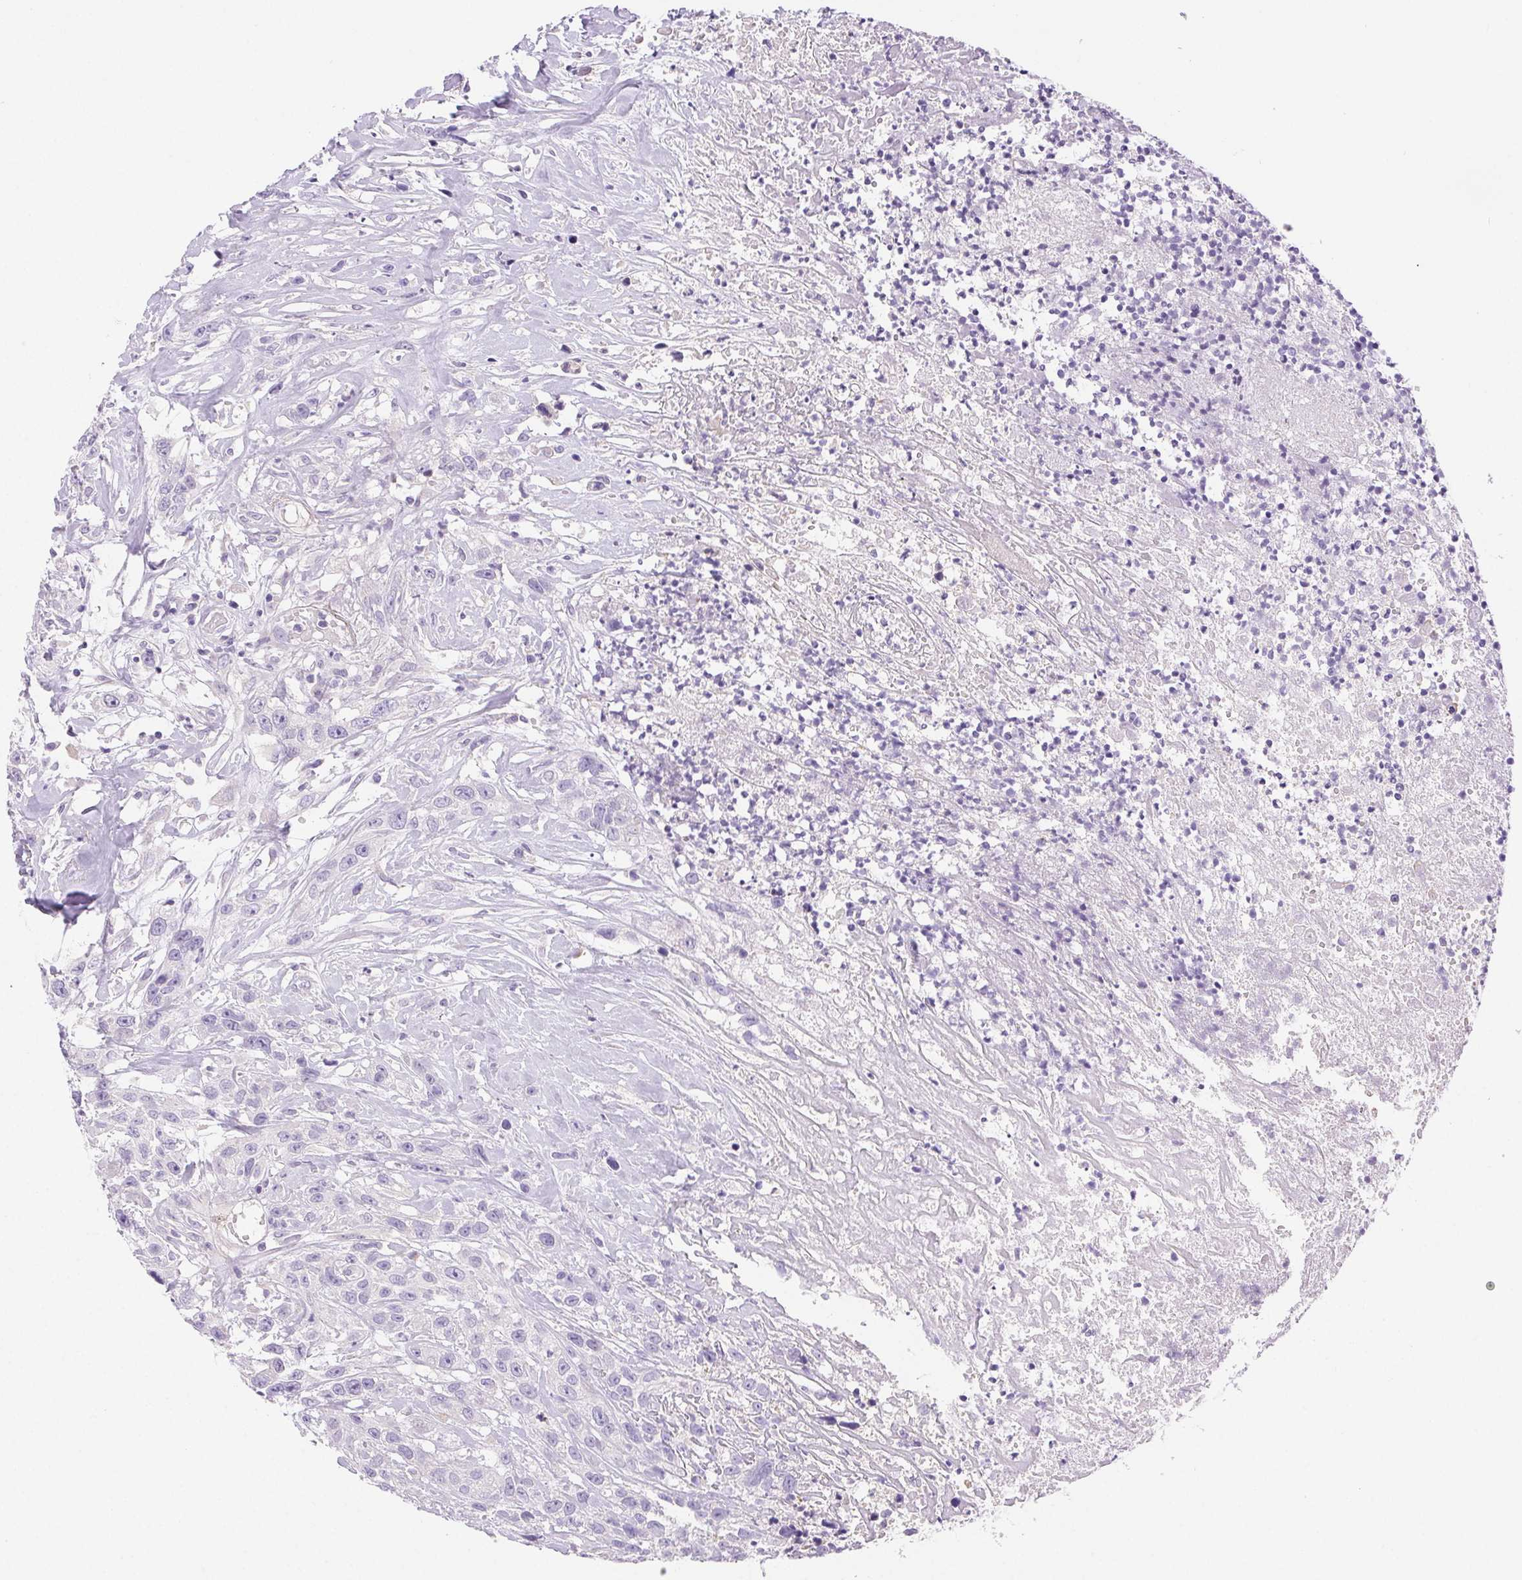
{"staining": {"intensity": "negative", "quantity": "none", "location": "none"}, "tissue": "head and neck cancer", "cell_type": "Tumor cells", "image_type": "cancer", "snomed": [{"axis": "morphology", "description": "Squamous cell carcinoma, NOS"}, {"axis": "topography", "description": "Head-Neck"}], "caption": "Head and neck cancer was stained to show a protein in brown. There is no significant expression in tumor cells. (Brightfield microscopy of DAB (3,3'-diaminobenzidine) immunohistochemistry (IHC) at high magnification).", "gene": "ARHGAP11B", "patient": {"sex": "male", "age": 57}}